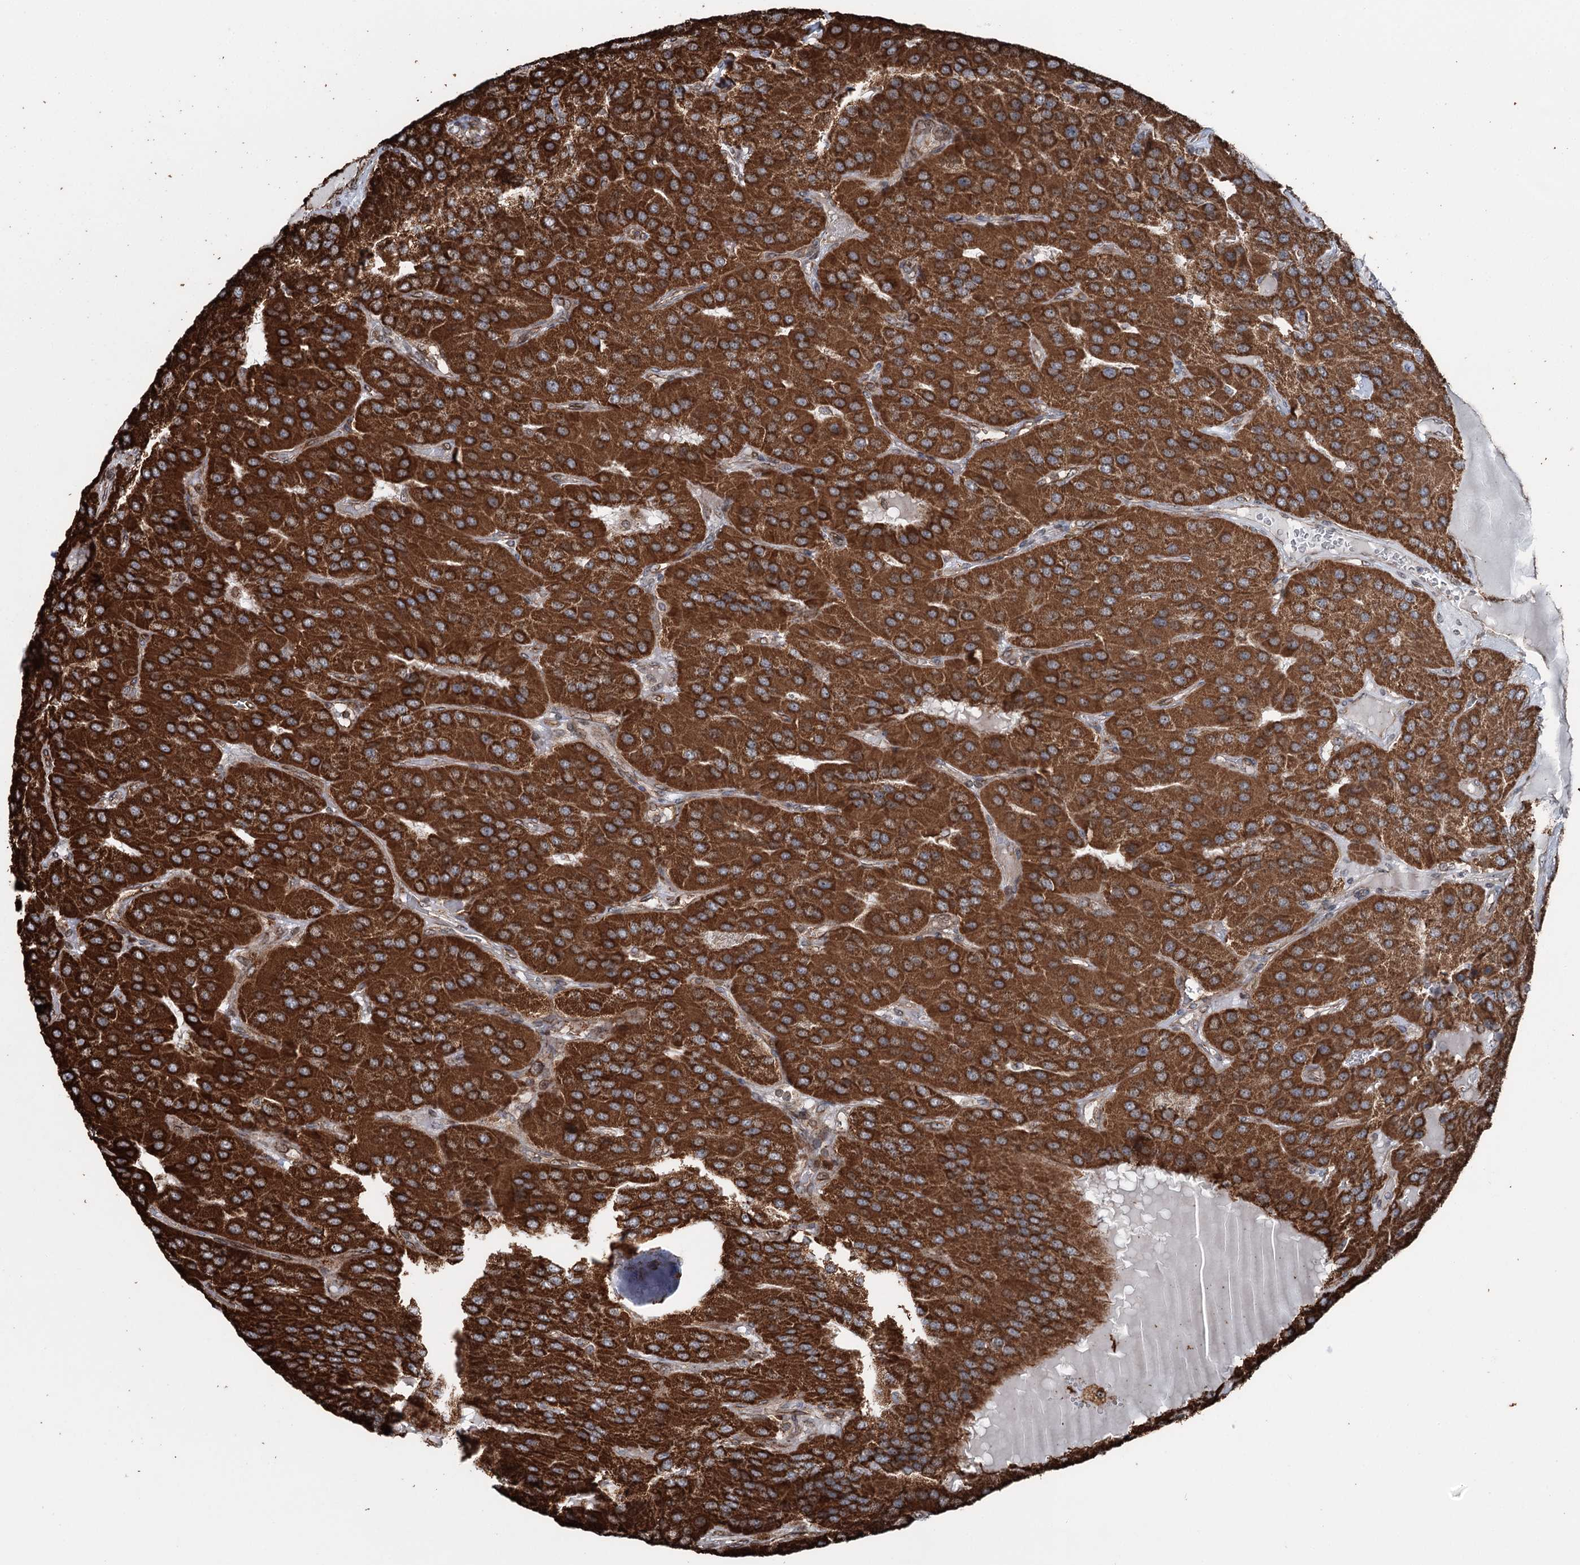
{"staining": {"intensity": "strong", "quantity": ">75%", "location": "cytoplasmic/membranous"}, "tissue": "parathyroid gland", "cell_type": "Glandular cells", "image_type": "normal", "snomed": [{"axis": "morphology", "description": "Normal tissue, NOS"}, {"axis": "morphology", "description": "Adenoma, NOS"}, {"axis": "topography", "description": "Parathyroid gland"}], "caption": "Human parathyroid gland stained with a brown dye exhibits strong cytoplasmic/membranous positive staining in approximately >75% of glandular cells.", "gene": "STEEP1", "patient": {"sex": "female", "age": 86}}